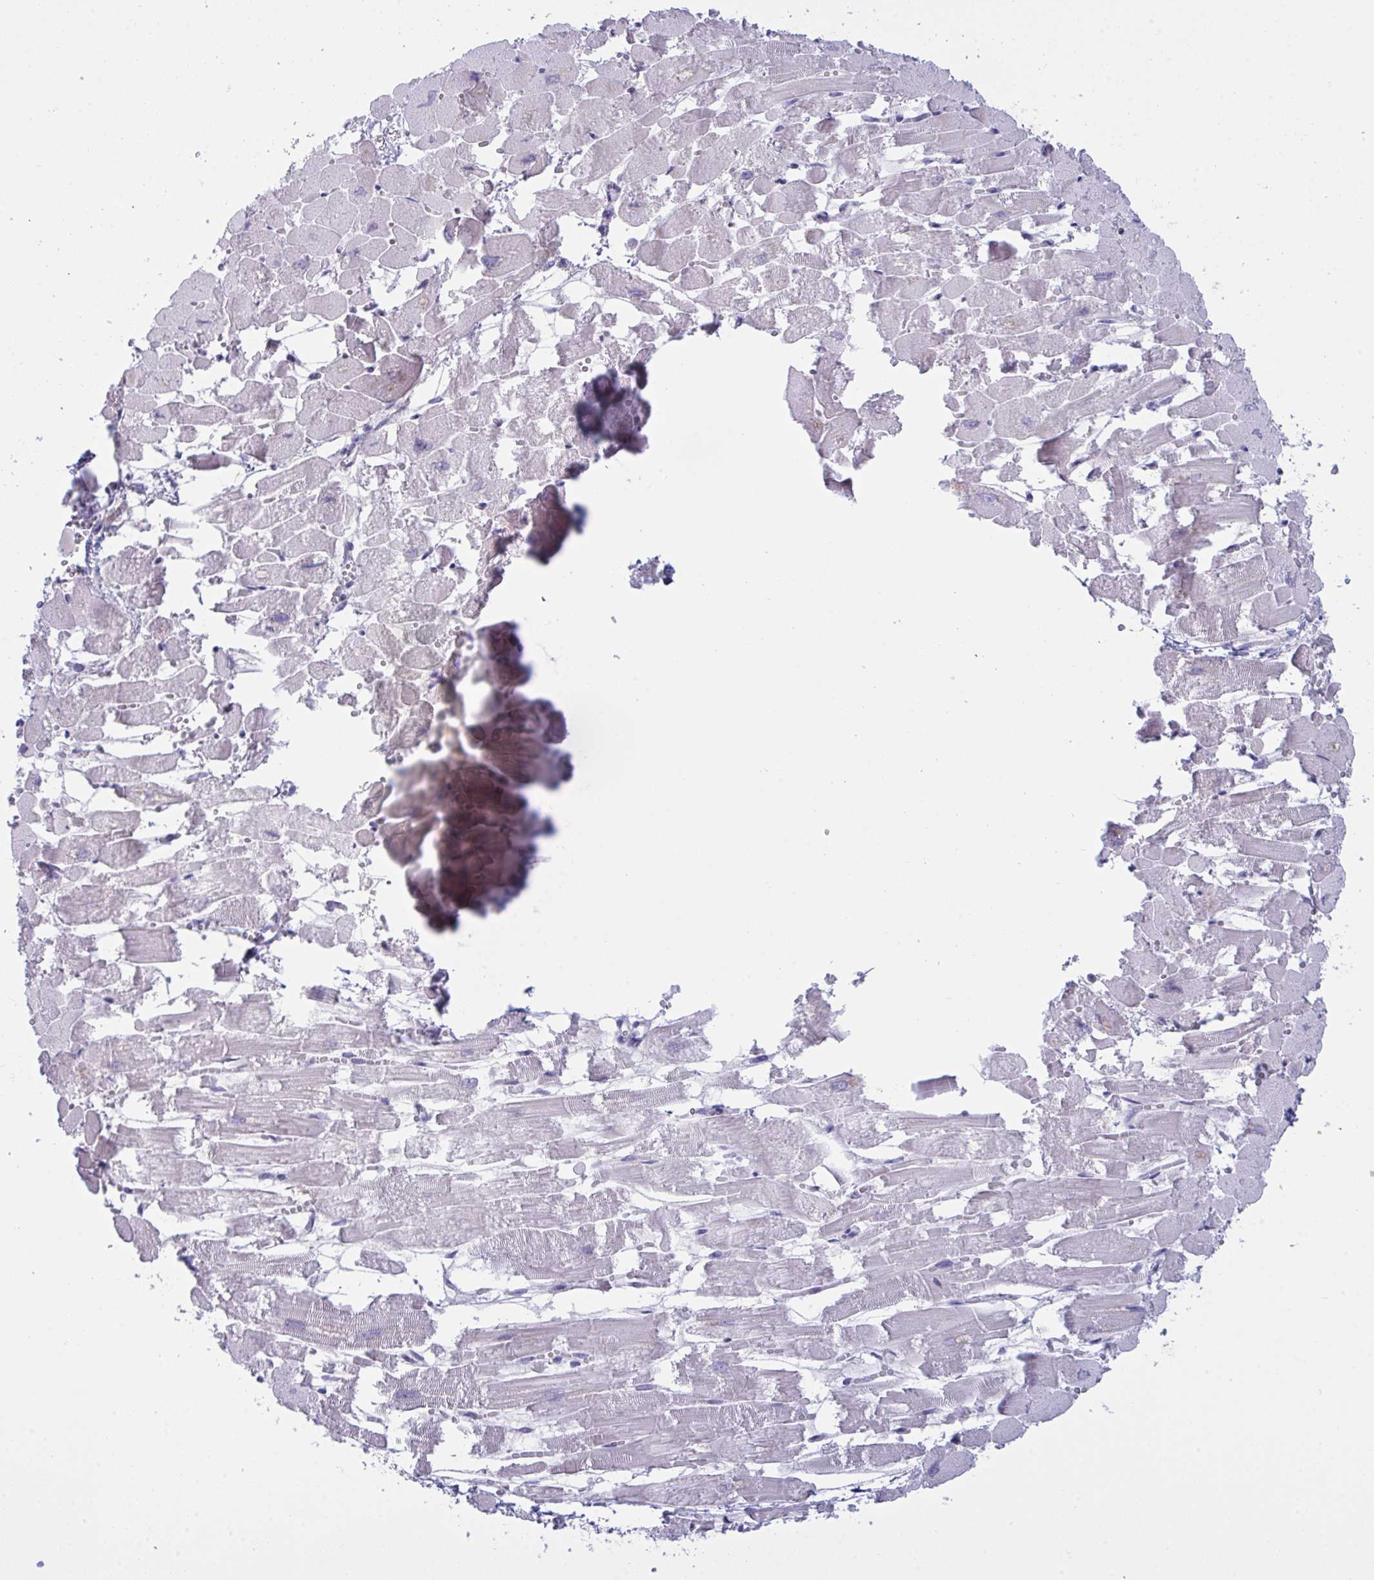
{"staining": {"intensity": "negative", "quantity": "none", "location": "none"}, "tissue": "heart muscle", "cell_type": "Cardiomyocytes", "image_type": "normal", "snomed": [{"axis": "morphology", "description": "Normal tissue, NOS"}, {"axis": "topography", "description": "Heart"}], "caption": "IHC image of benign heart muscle: human heart muscle stained with DAB reveals no significant protein expression in cardiomyocytes. The staining is performed using DAB brown chromogen with nuclei counter-stained in using hematoxylin.", "gene": "TENT5D", "patient": {"sex": "female", "age": 52}}